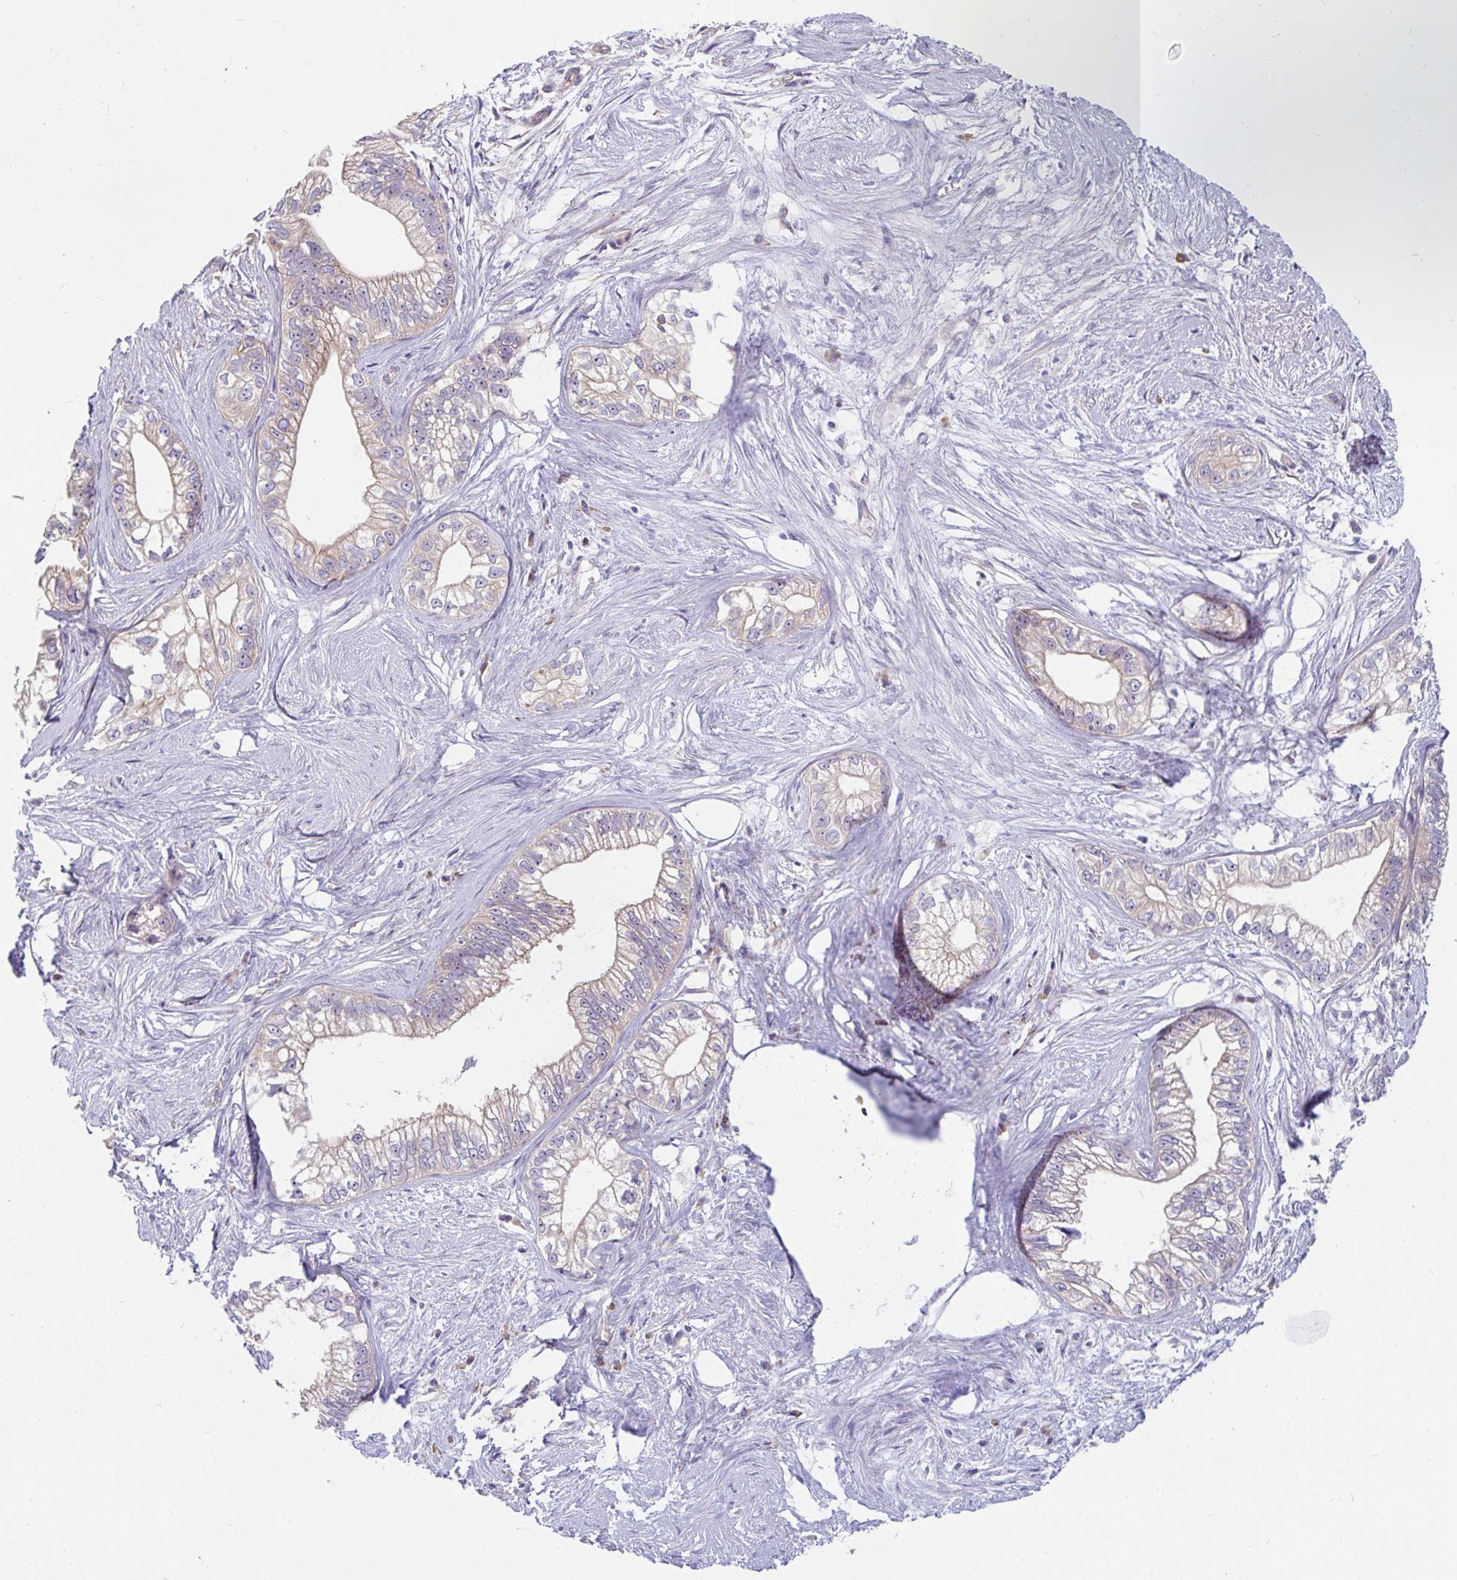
{"staining": {"intensity": "weak", "quantity": "25%-75%", "location": "cytoplasmic/membranous"}, "tissue": "pancreatic cancer", "cell_type": "Tumor cells", "image_type": "cancer", "snomed": [{"axis": "morphology", "description": "Adenocarcinoma, NOS"}, {"axis": "topography", "description": "Pancreas"}], "caption": "About 25%-75% of tumor cells in human adenocarcinoma (pancreatic) reveal weak cytoplasmic/membranous protein staining as visualized by brown immunohistochemical staining.", "gene": "LRRC26", "patient": {"sex": "male", "age": 70}}